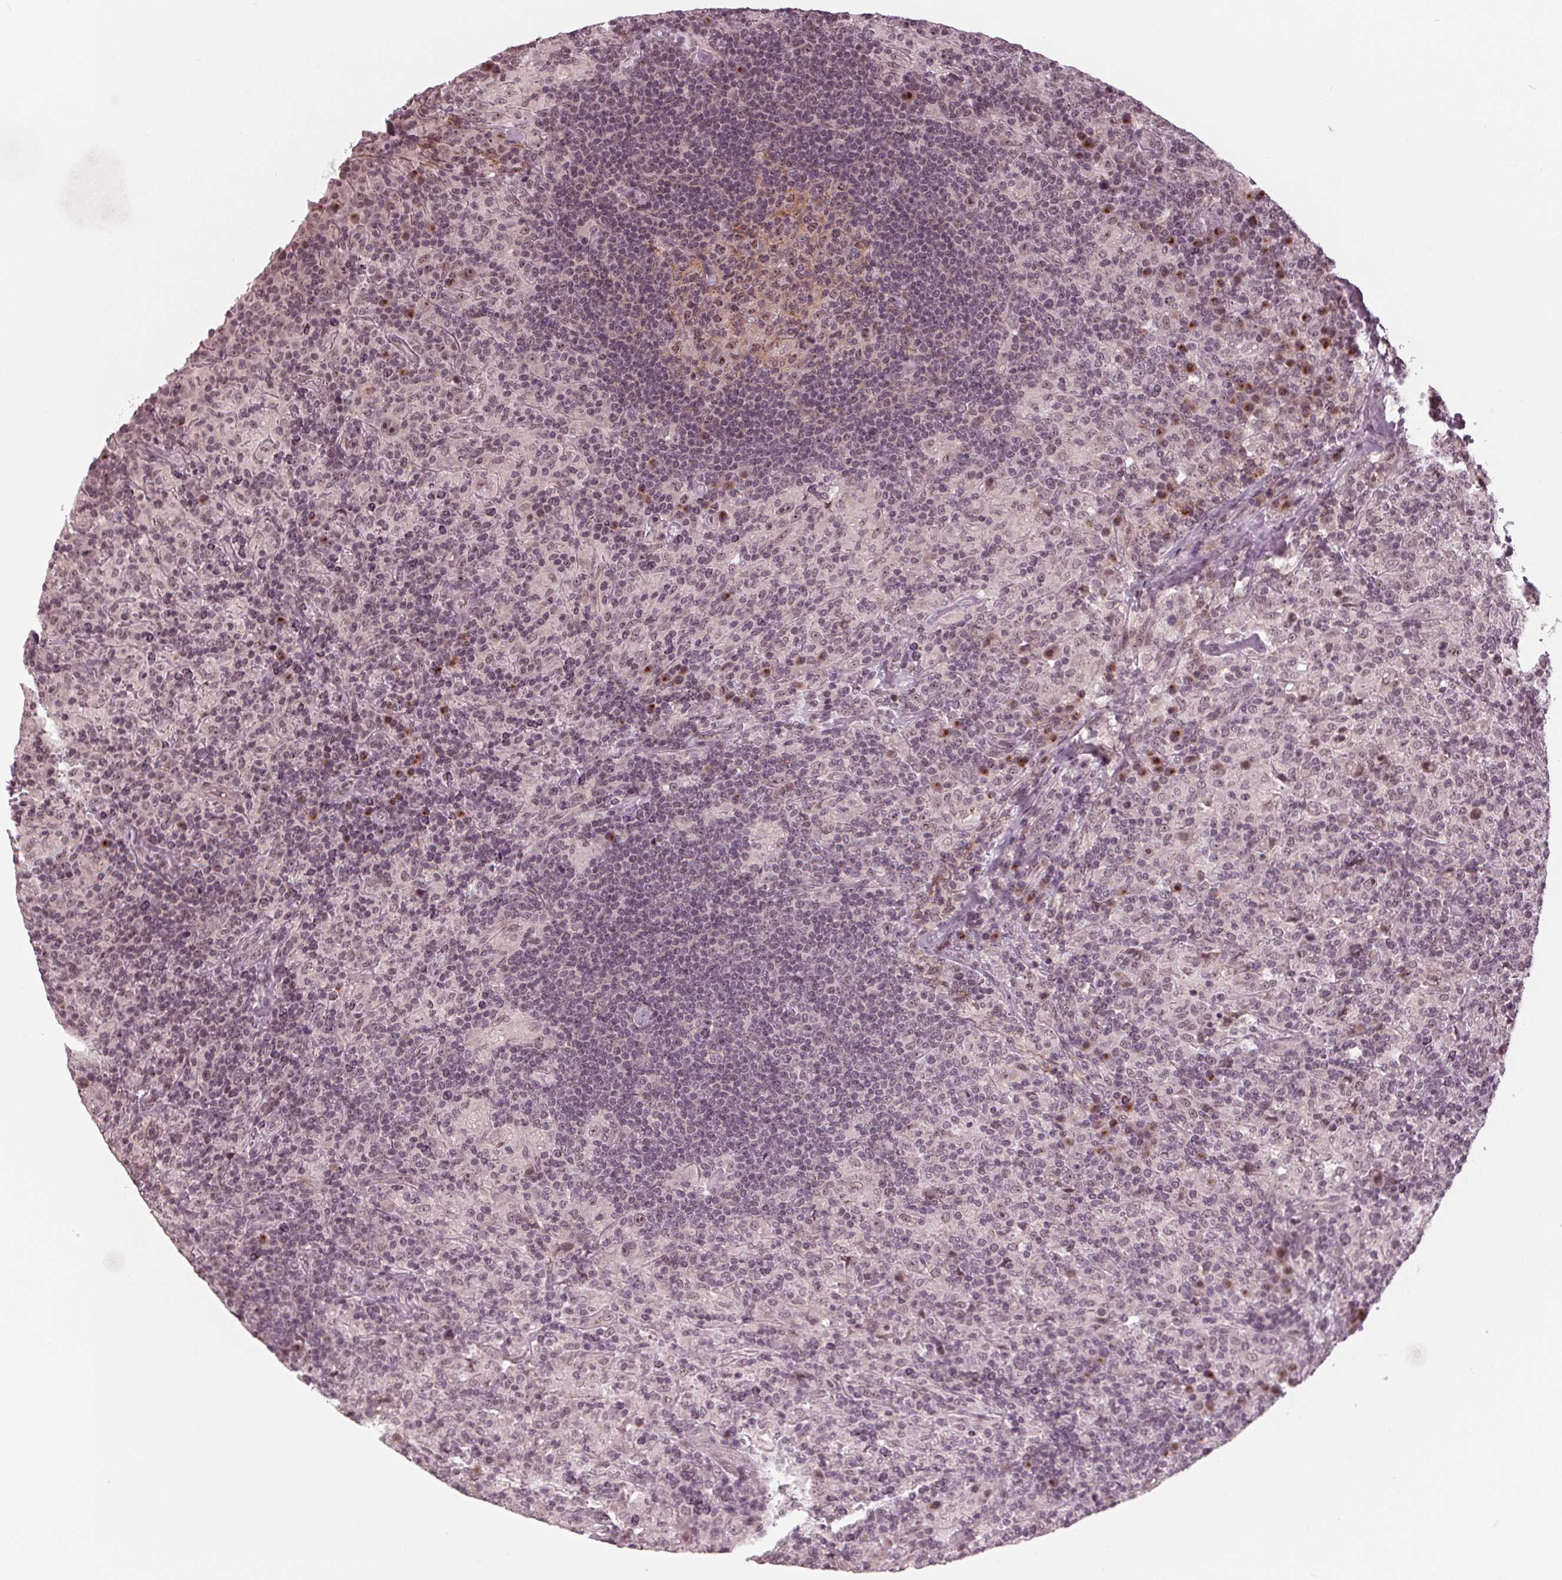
{"staining": {"intensity": "moderate", "quantity": "25%-75%", "location": "nuclear"}, "tissue": "lymphoma", "cell_type": "Tumor cells", "image_type": "cancer", "snomed": [{"axis": "morphology", "description": "Hodgkin's disease, NOS"}, {"axis": "topography", "description": "Lymph node"}], "caption": "A micrograph of lymphoma stained for a protein reveals moderate nuclear brown staining in tumor cells. The protein of interest is stained brown, and the nuclei are stained in blue (DAB (3,3'-diaminobenzidine) IHC with brightfield microscopy, high magnification).", "gene": "SLX4", "patient": {"sex": "male", "age": 70}}